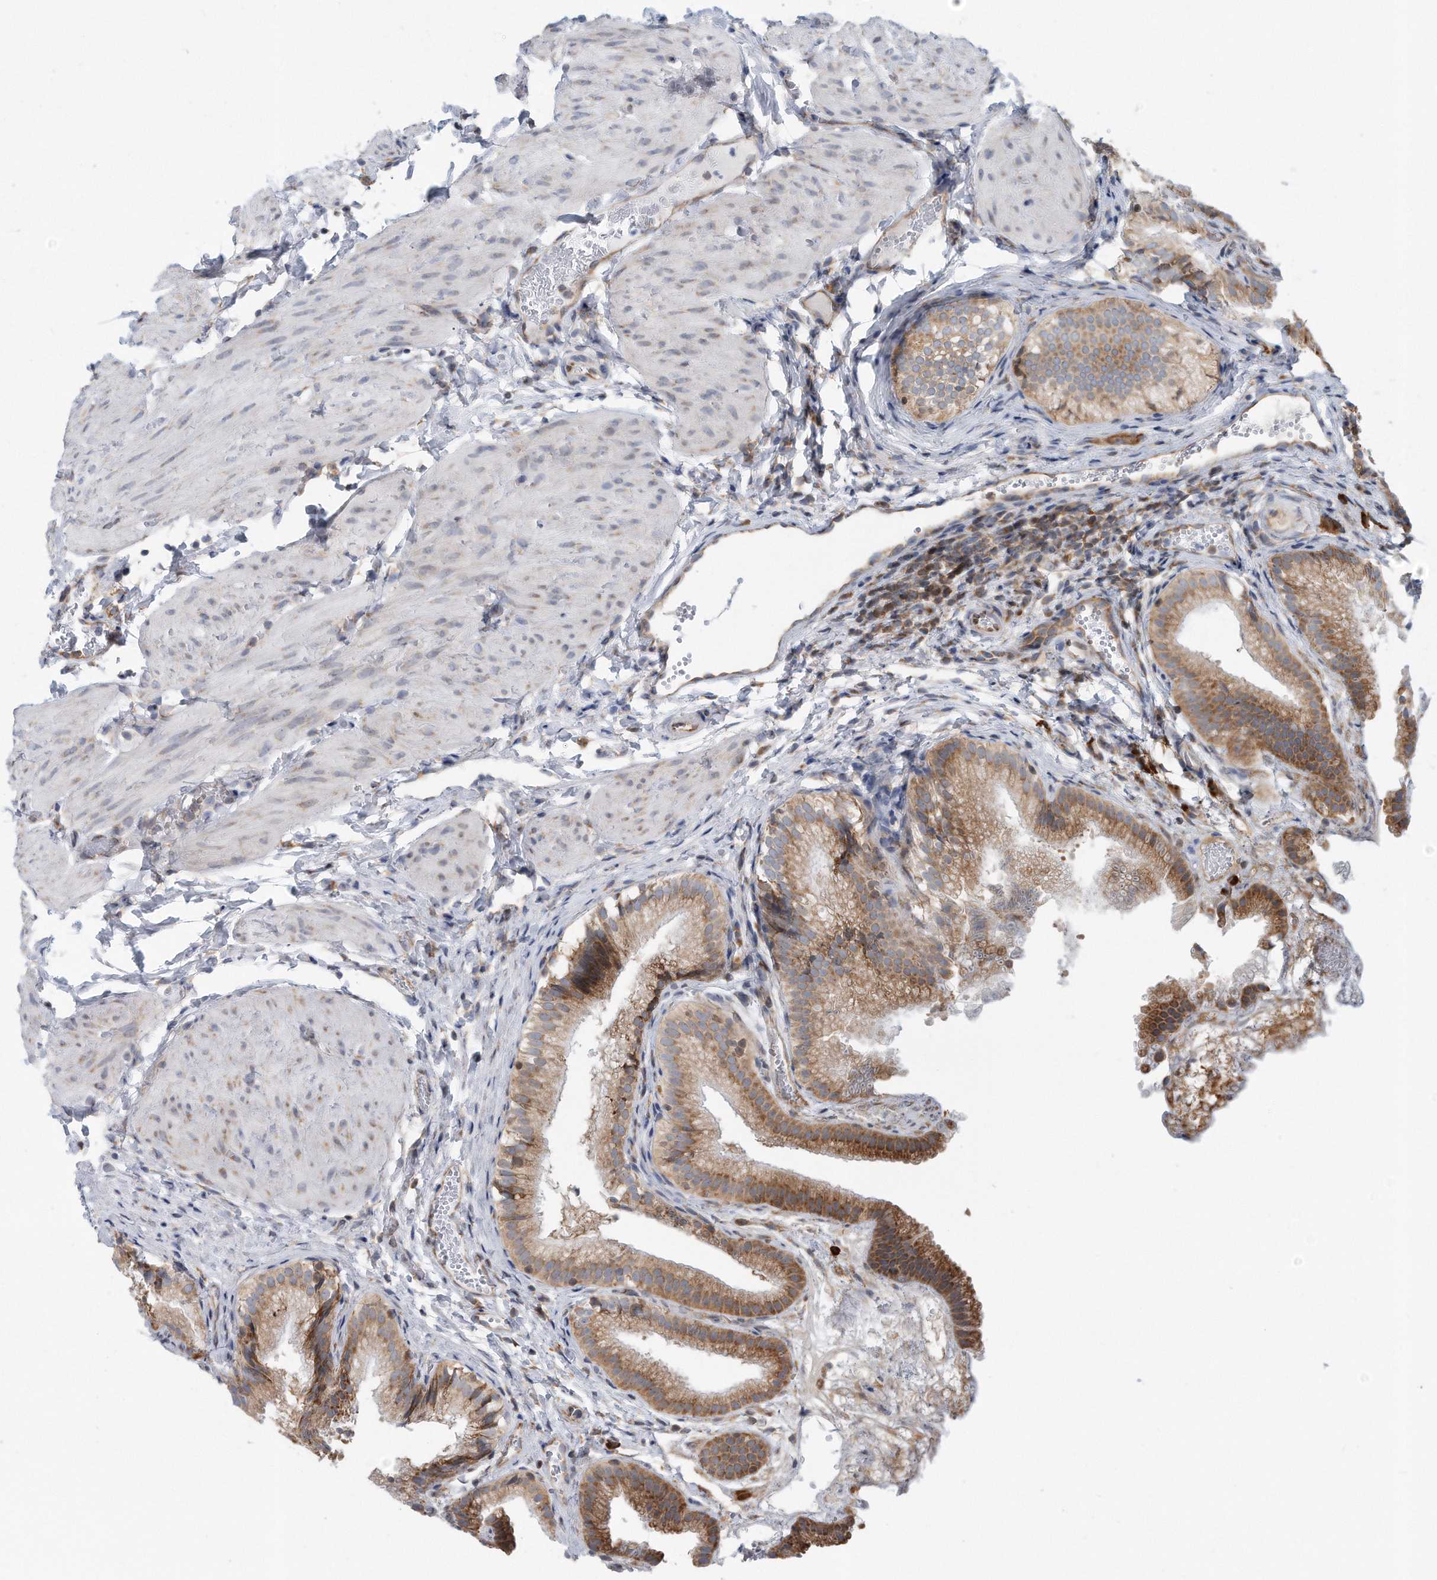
{"staining": {"intensity": "moderate", "quantity": ">75%", "location": "cytoplasmic/membranous"}, "tissue": "gallbladder", "cell_type": "Glandular cells", "image_type": "normal", "snomed": [{"axis": "morphology", "description": "Normal tissue, NOS"}, {"axis": "topography", "description": "Gallbladder"}], "caption": "Human gallbladder stained with a brown dye demonstrates moderate cytoplasmic/membranous positive staining in about >75% of glandular cells.", "gene": "RPL26L1", "patient": {"sex": "female", "age": 30}}